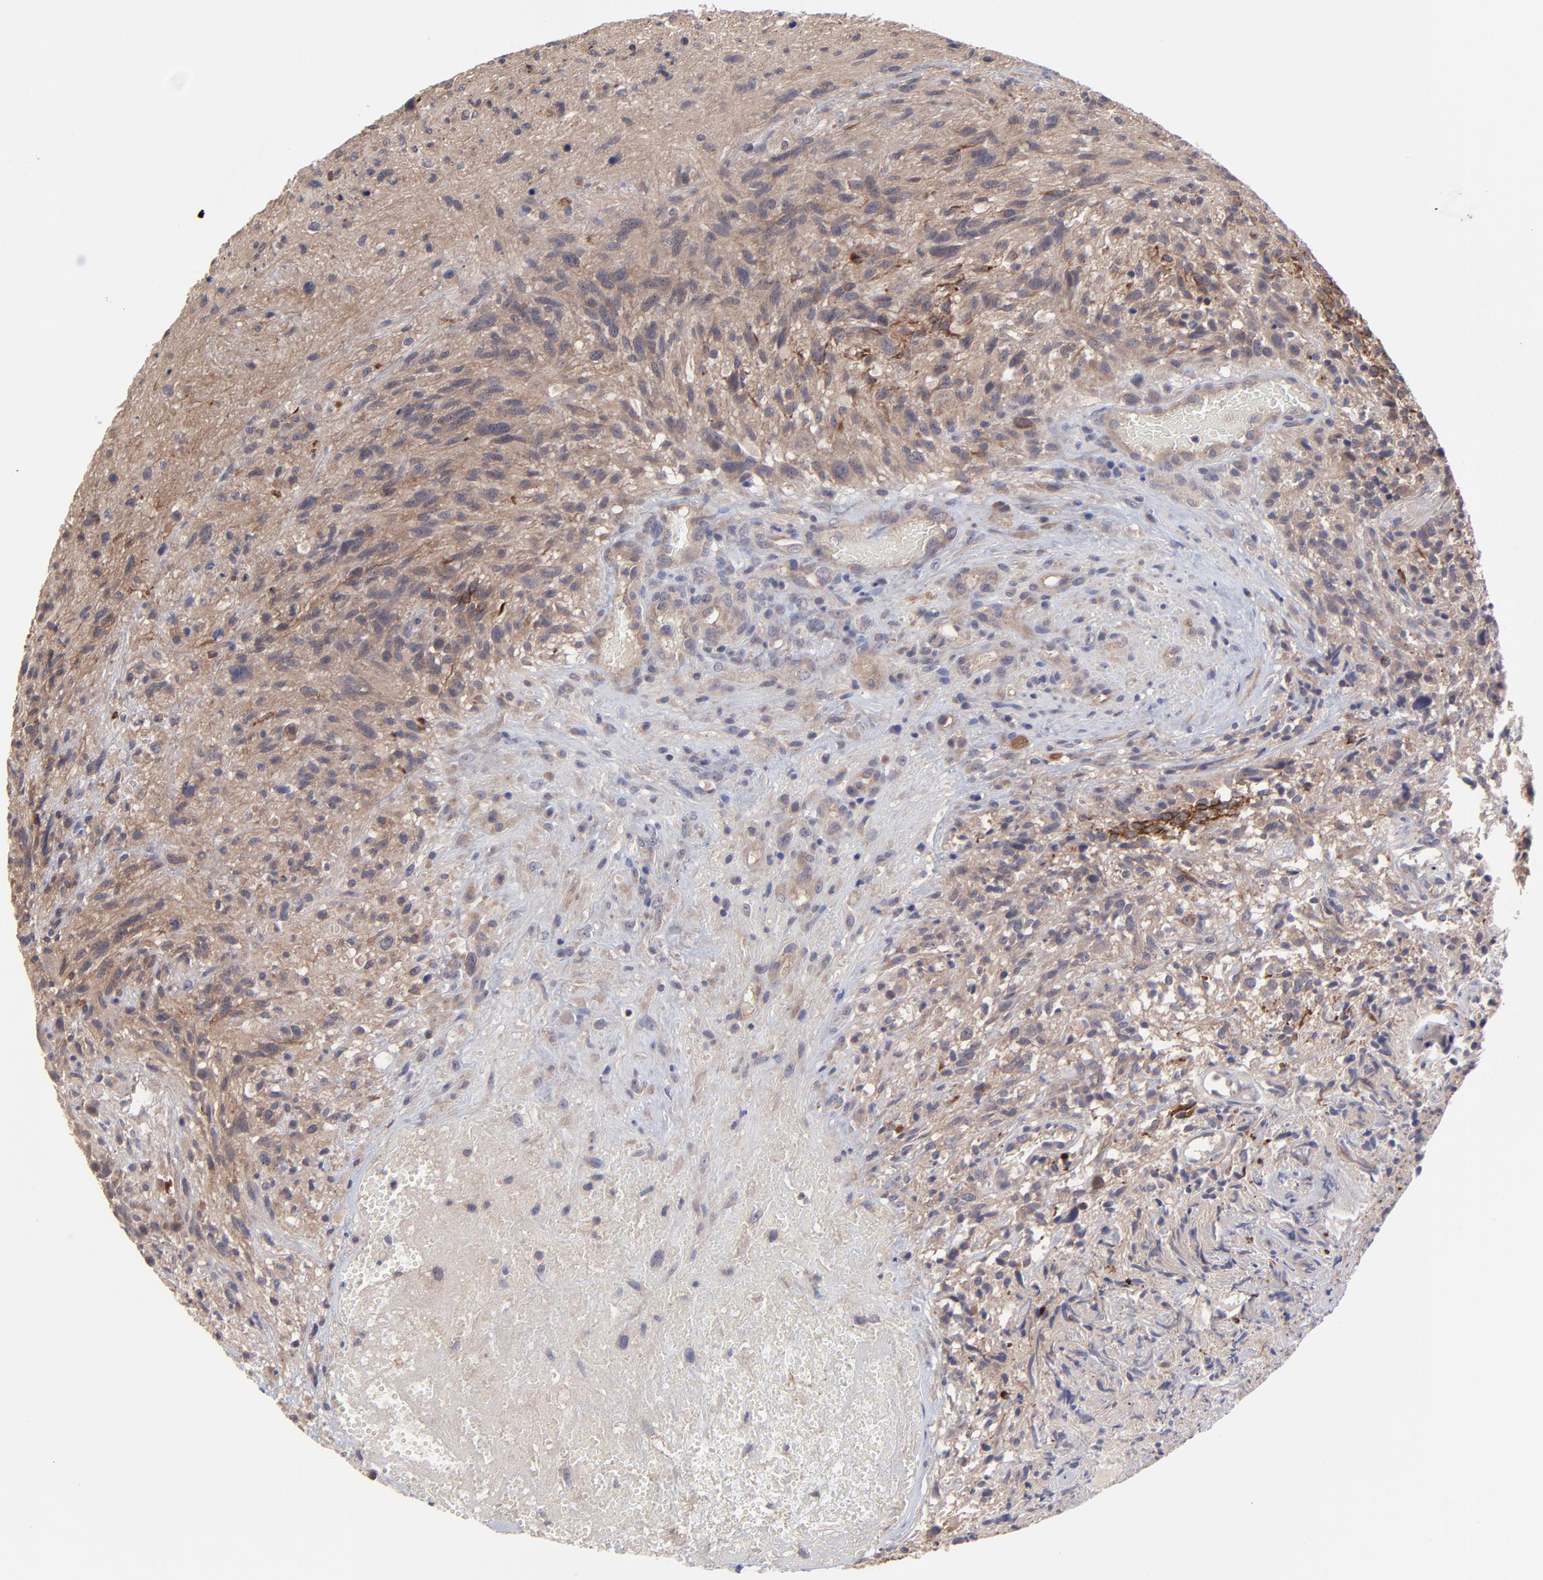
{"staining": {"intensity": "weak", "quantity": "25%-75%", "location": "cytoplasmic/membranous"}, "tissue": "glioma", "cell_type": "Tumor cells", "image_type": "cancer", "snomed": [{"axis": "morphology", "description": "Normal tissue, NOS"}, {"axis": "morphology", "description": "Glioma, malignant, High grade"}, {"axis": "topography", "description": "Cerebral cortex"}], "caption": "Tumor cells show low levels of weak cytoplasmic/membranous positivity in about 25%-75% of cells in glioma. (DAB IHC with brightfield microscopy, high magnification).", "gene": "ZNF780B", "patient": {"sex": "male", "age": 75}}